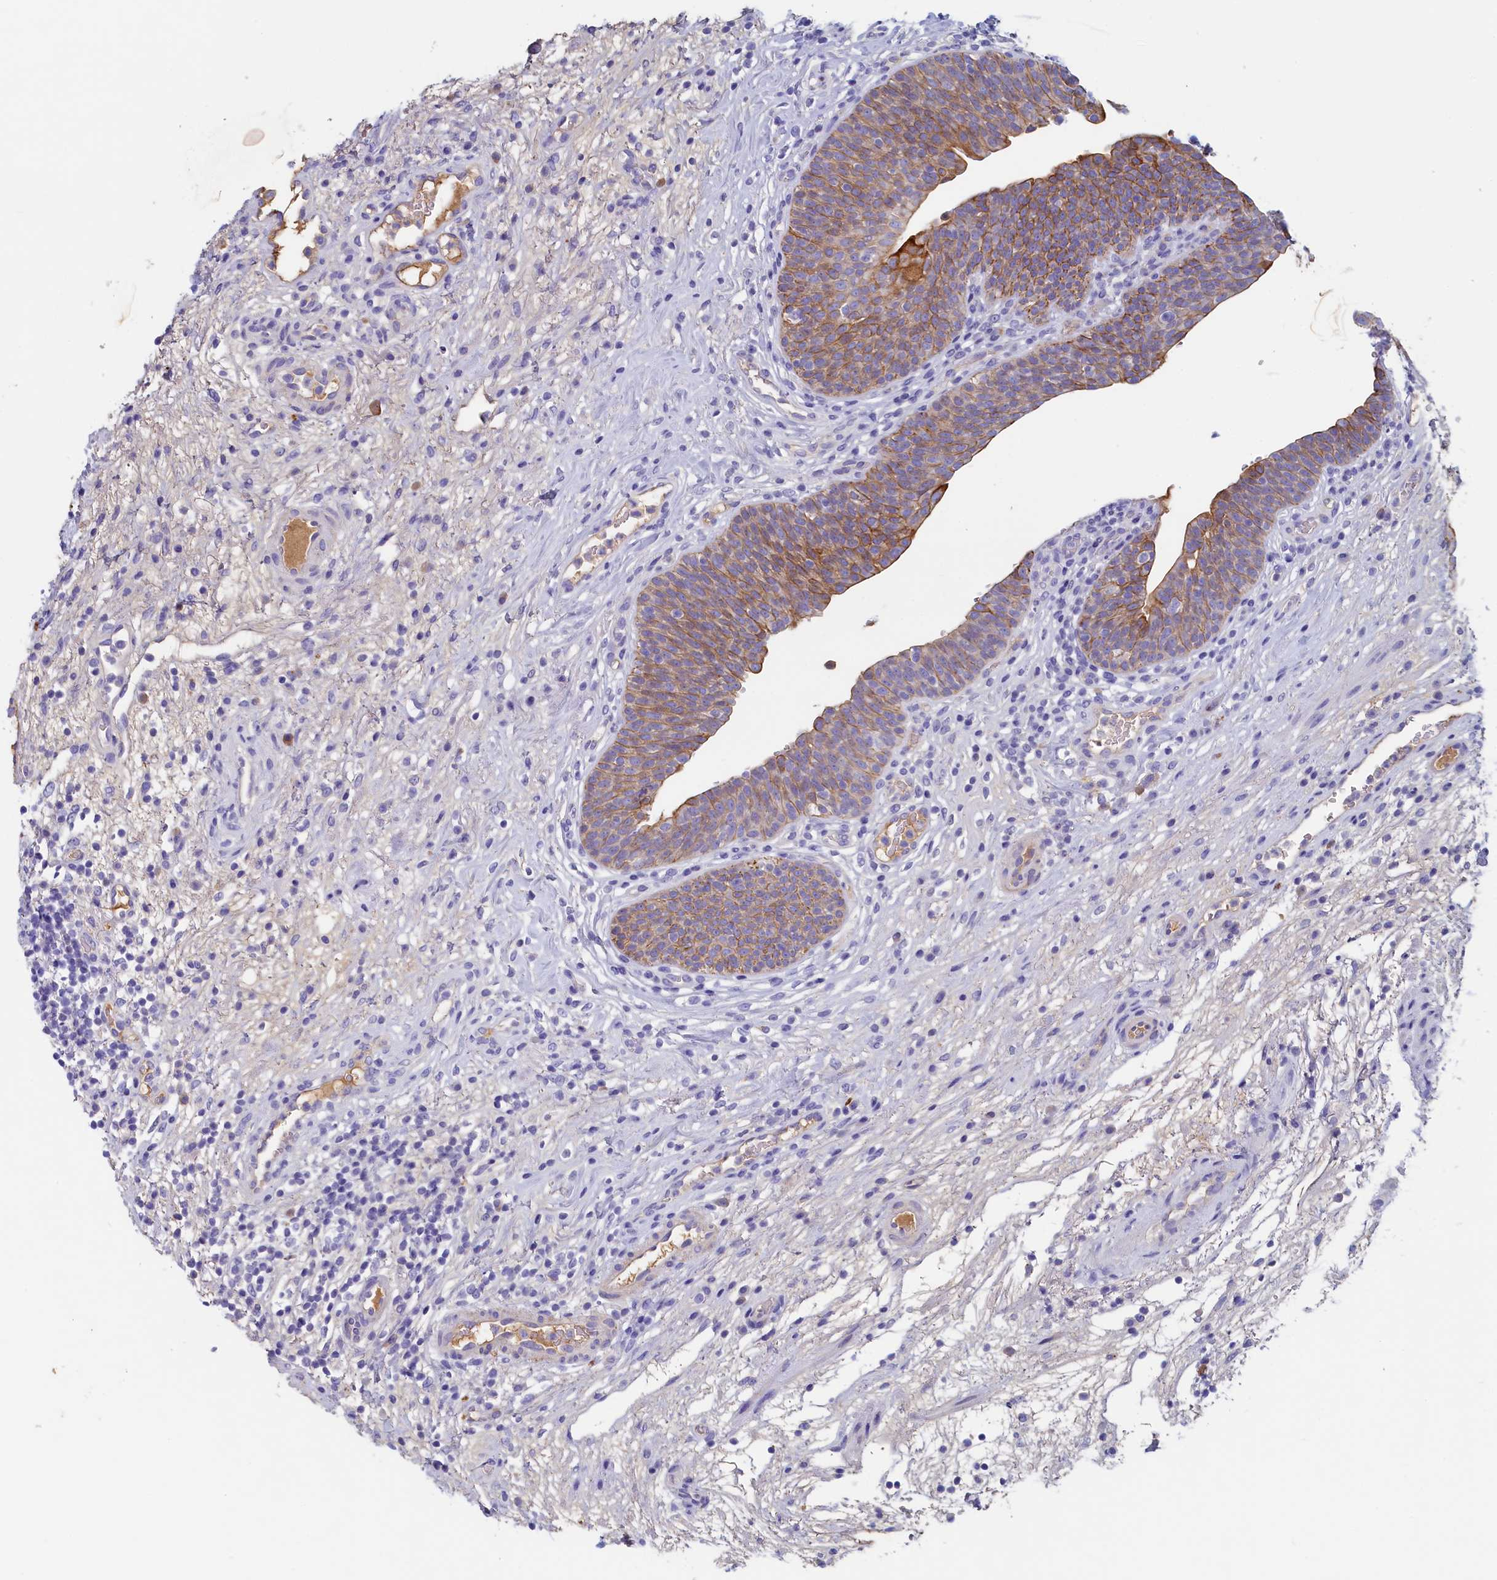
{"staining": {"intensity": "moderate", "quantity": ">75%", "location": "cytoplasmic/membranous"}, "tissue": "urinary bladder", "cell_type": "Urothelial cells", "image_type": "normal", "snomed": [{"axis": "morphology", "description": "Normal tissue, NOS"}, {"axis": "topography", "description": "Urinary bladder"}], "caption": "Urinary bladder stained for a protein exhibits moderate cytoplasmic/membranous positivity in urothelial cells. Nuclei are stained in blue.", "gene": "GUCA1C", "patient": {"sex": "male", "age": 71}}